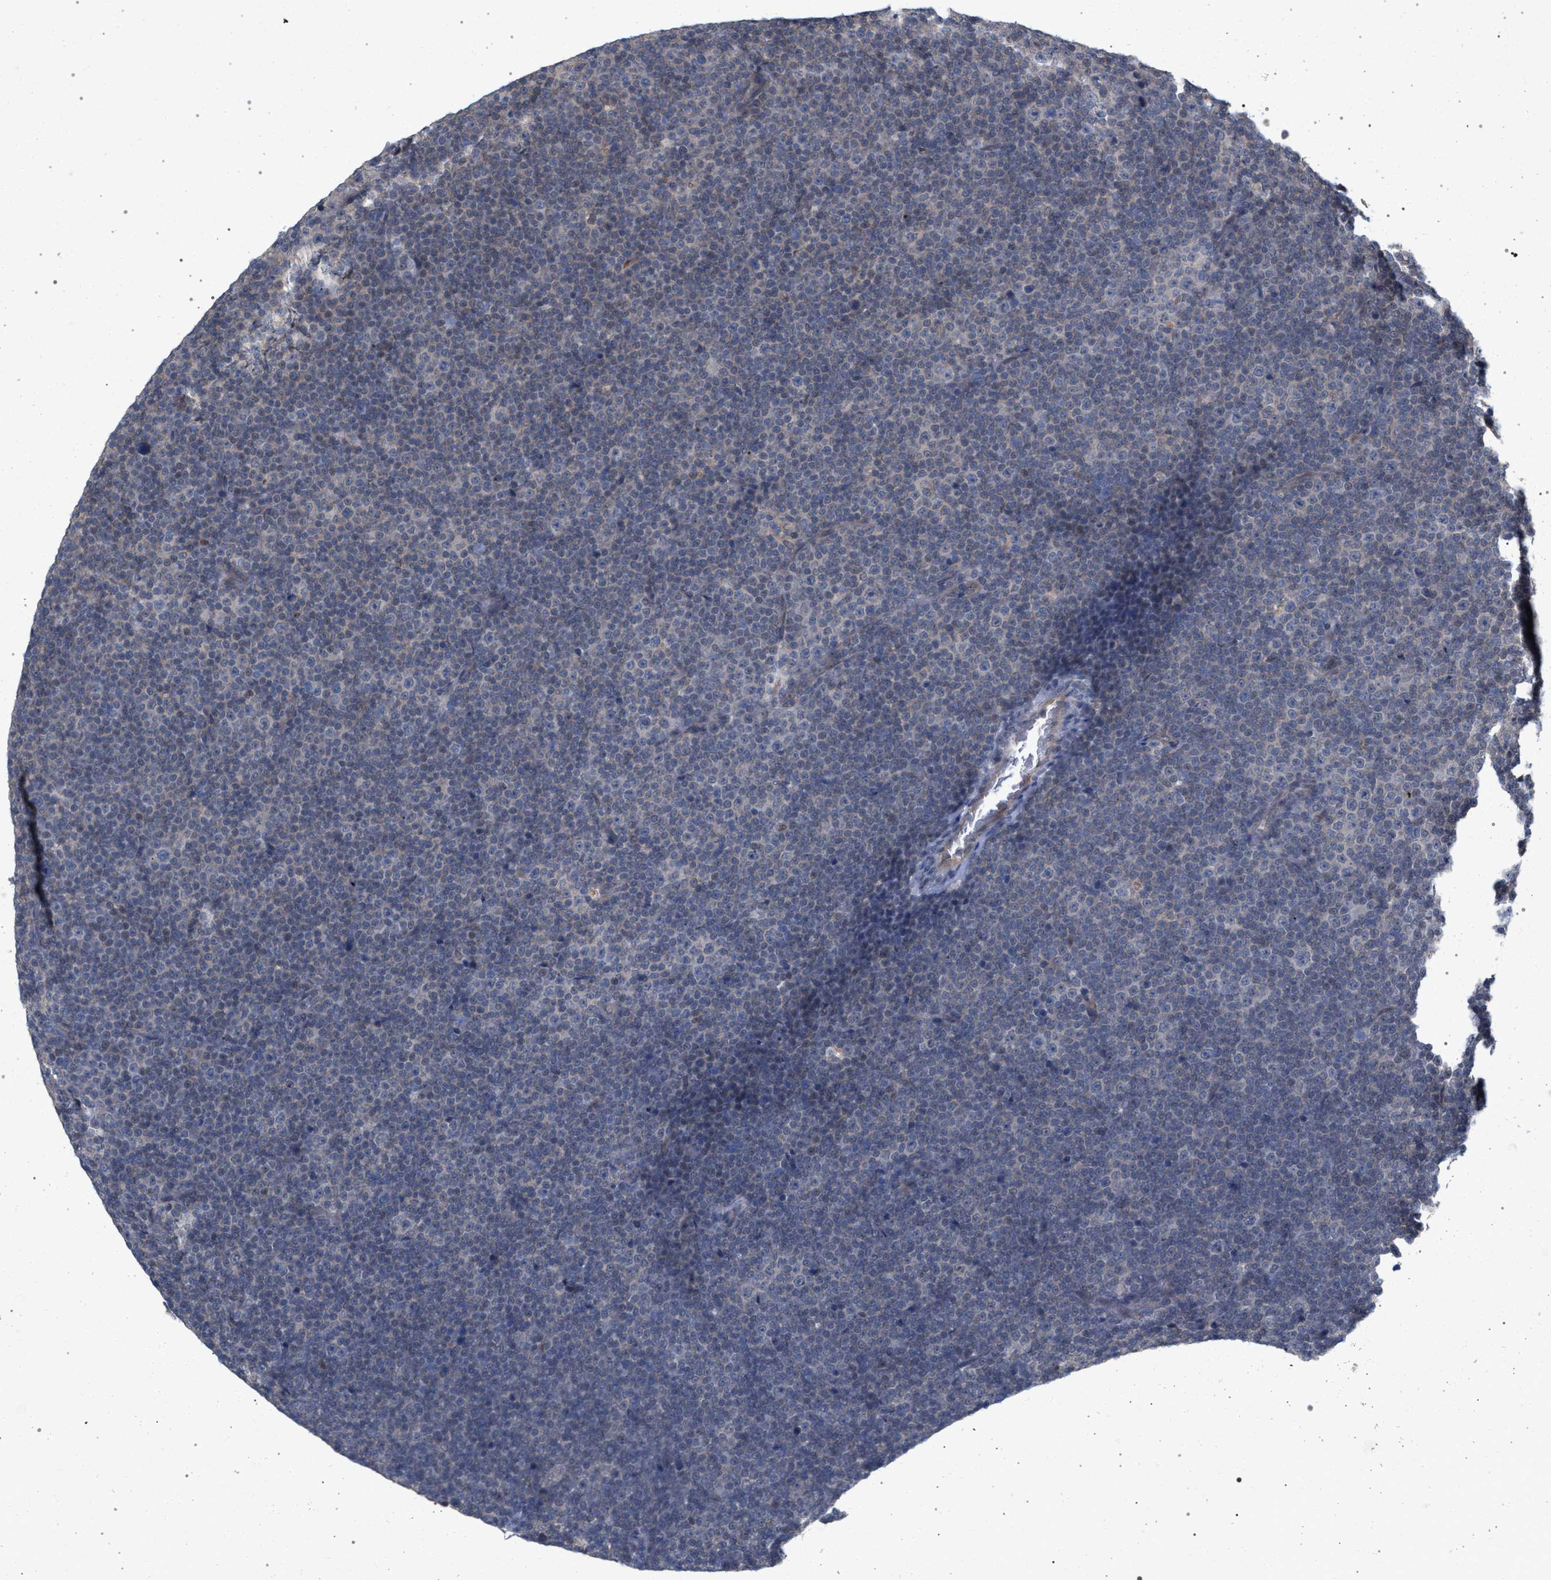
{"staining": {"intensity": "negative", "quantity": "none", "location": "none"}, "tissue": "lymphoma", "cell_type": "Tumor cells", "image_type": "cancer", "snomed": [{"axis": "morphology", "description": "Malignant lymphoma, non-Hodgkin's type, Low grade"}, {"axis": "topography", "description": "Lymph node"}], "caption": "High power microscopy histopathology image of an IHC photomicrograph of lymphoma, revealing no significant staining in tumor cells.", "gene": "ARPC5L", "patient": {"sex": "female", "age": 67}}